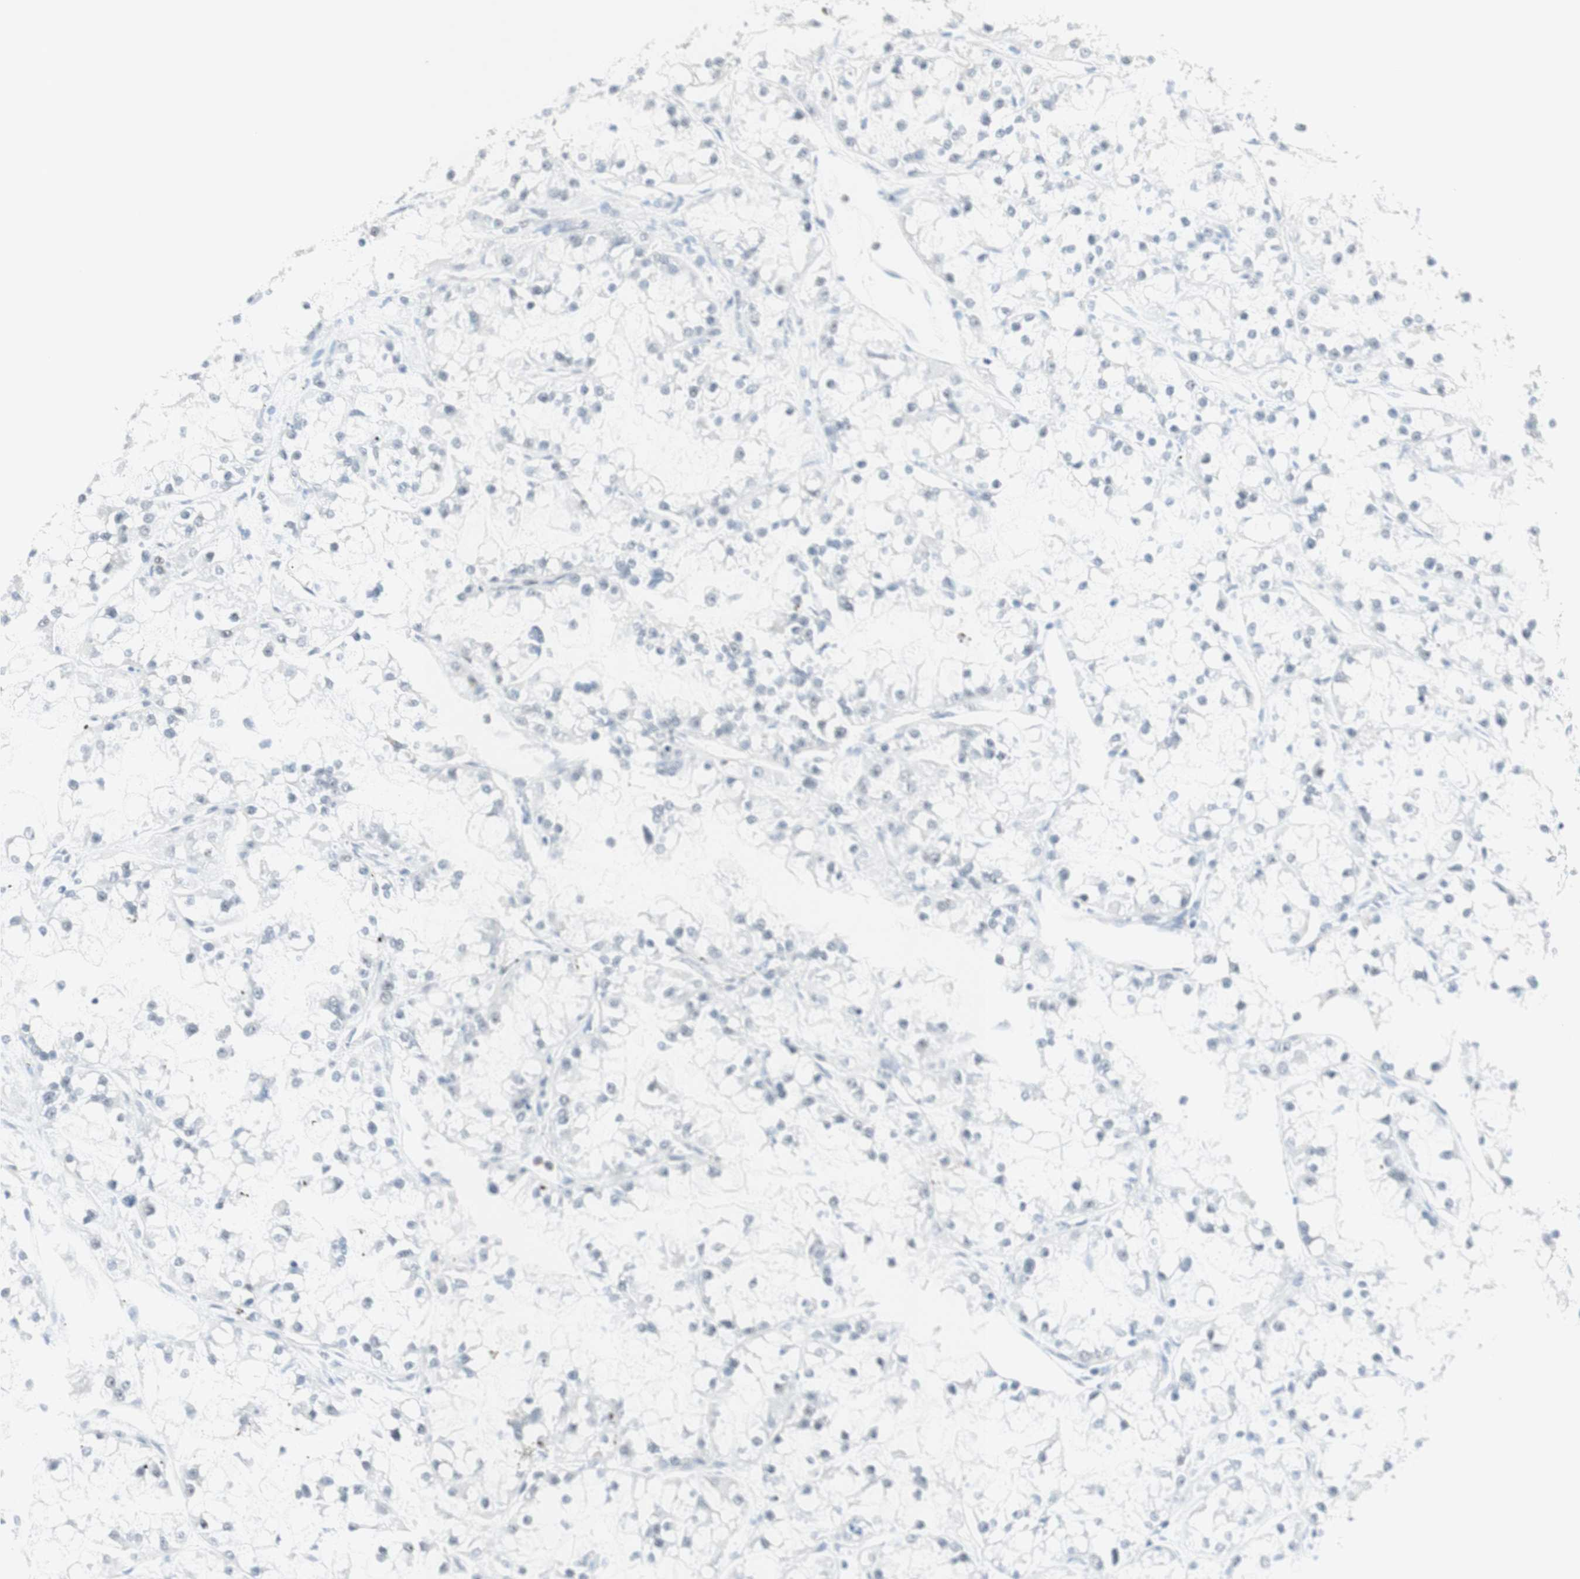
{"staining": {"intensity": "negative", "quantity": "none", "location": "none"}, "tissue": "renal cancer", "cell_type": "Tumor cells", "image_type": "cancer", "snomed": [{"axis": "morphology", "description": "Adenocarcinoma, NOS"}, {"axis": "topography", "description": "Kidney"}], "caption": "IHC micrograph of human renal cancer stained for a protein (brown), which displays no expression in tumor cells. (Brightfield microscopy of DAB immunohistochemistry at high magnification).", "gene": "PRPF19", "patient": {"sex": "female", "age": 52}}